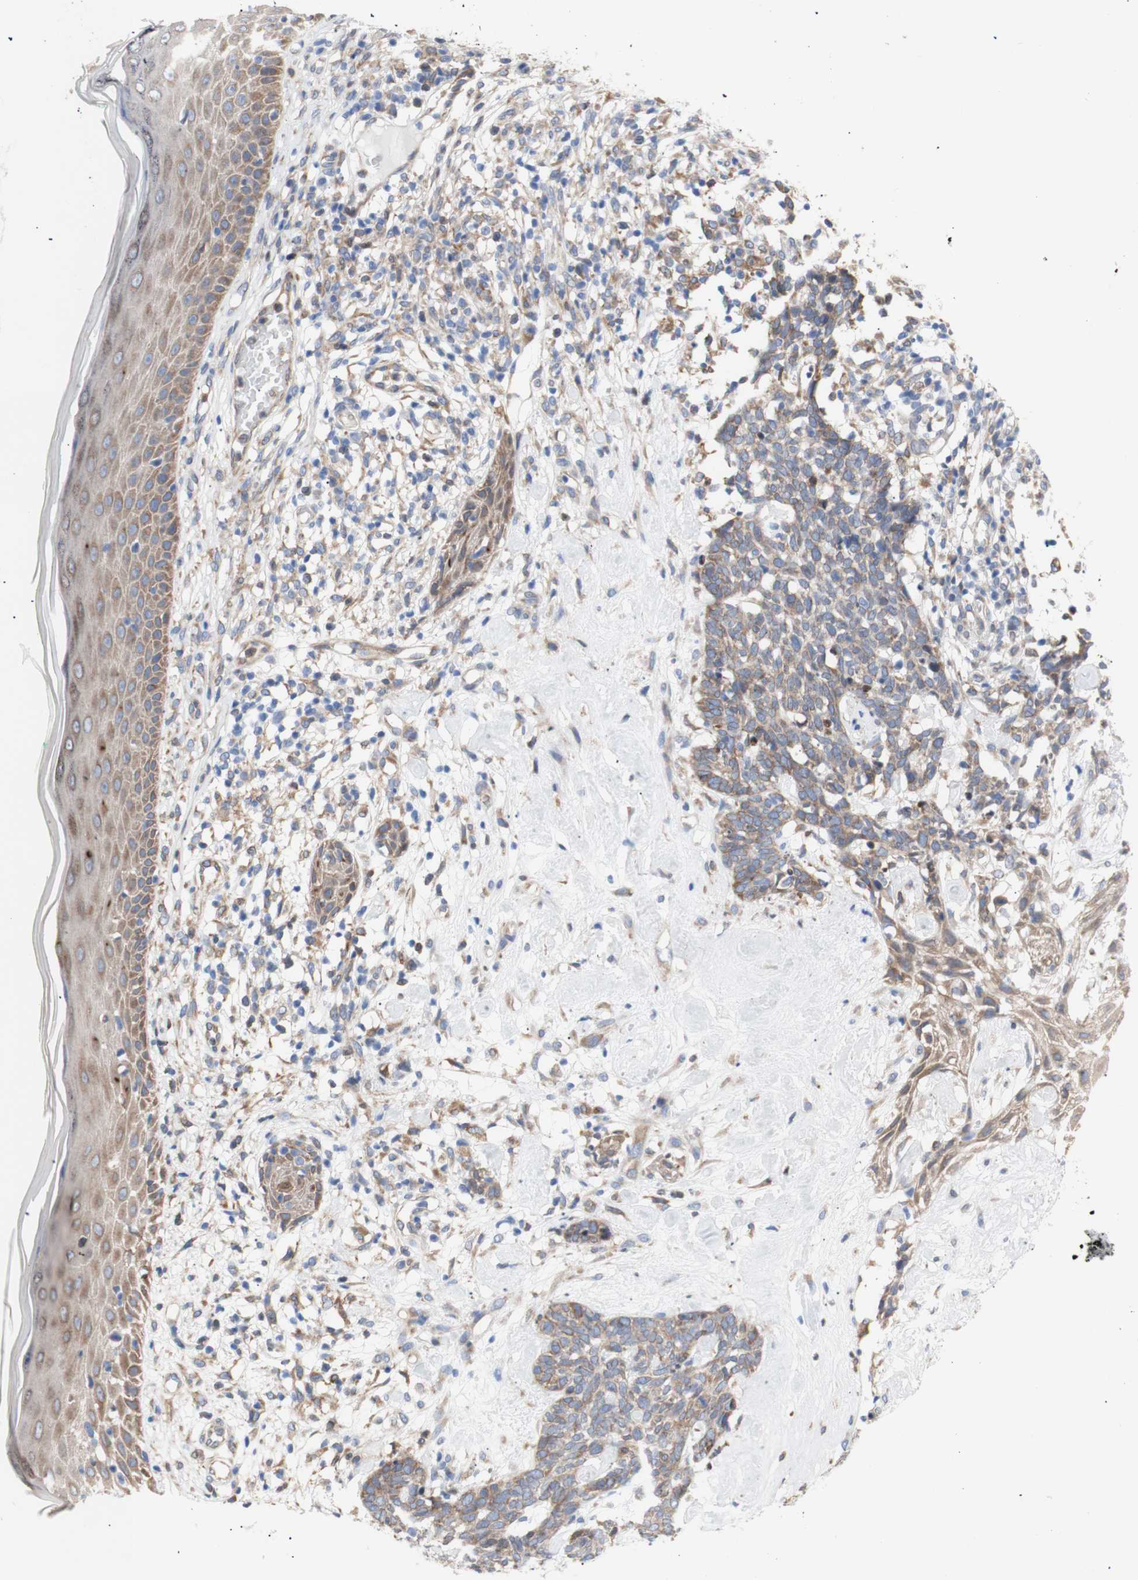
{"staining": {"intensity": "weak", "quantity": "<25%", "location": "cytoplasmic/membranous"}, "tissue": "skin cancer", "cell_type": "Tumor cells", "image_type": "cancer", "snomed": [{"axis": "morphology", "description": "Basal cell carcinoma"}, {"axis": "topography", "description": "Skin"}], "caption": "This is an IHC micrograph of human basal cell carcinoma (skin). There is no positivity in tumor cells.", "gene": "ERLIN1", "patient": {"sex": "female", "age": 84}}